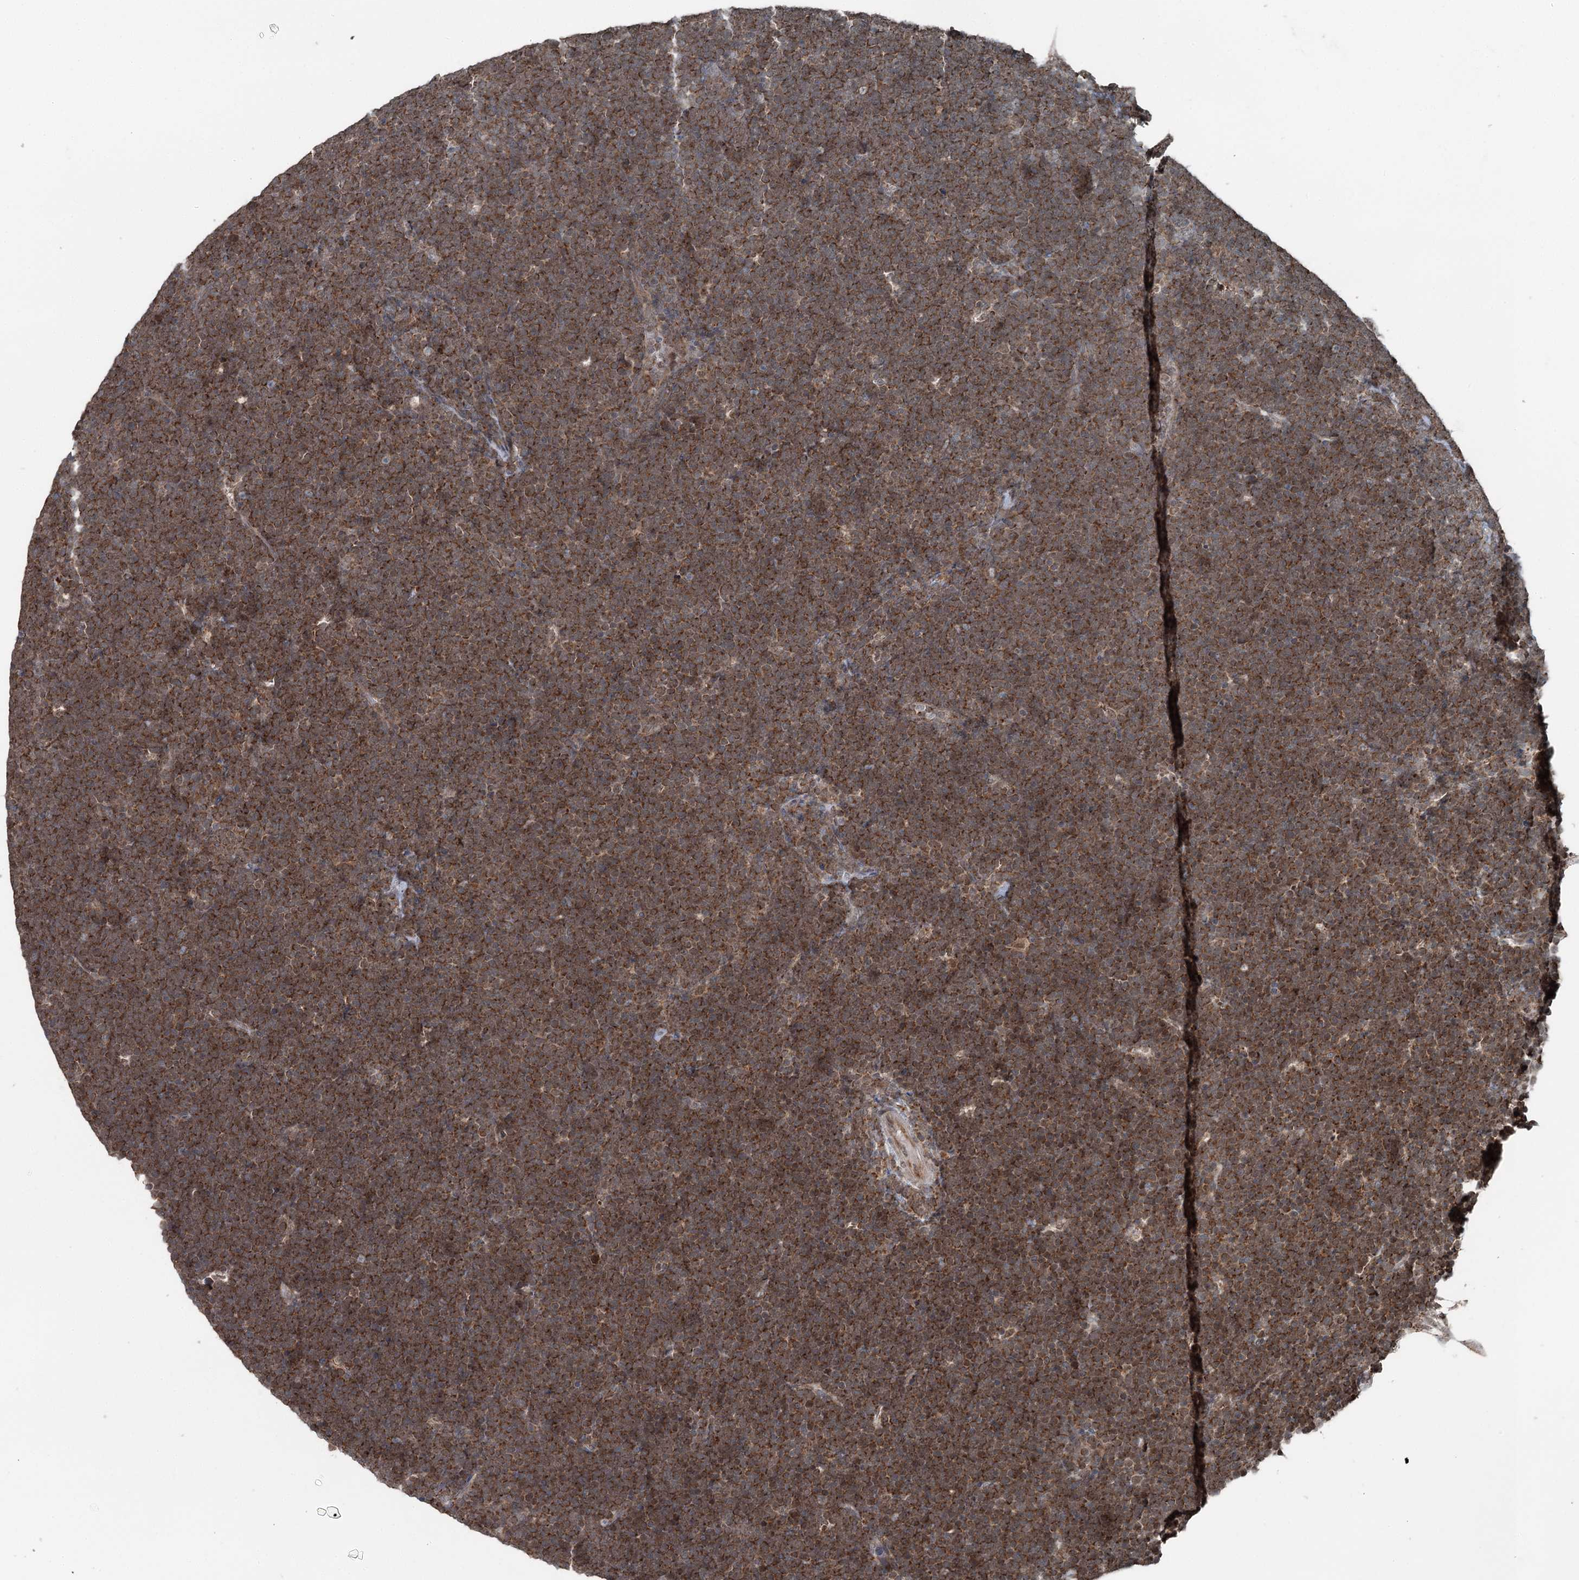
{"staining": {"intensity": "strong", "quantity": ">75%", "location": "cytoplasmic/membranous"}, "tissue": "lymphoma", "cell_type": "Tumor cells", "image_type": "cancer", "snomed": [{"axis": "morphology", "description": "Malignant lymphoma, non-Hodgkin's type, High grade"}, {"axis": "topography", "description": "Lymph node"}], "caption": "The image demonstrates a brown stain indicating the presence of a protein in the cytoplasmic/membranous of tumor cells in lymphoma.", "gene": "WAPL", "patient": {"sex": "male", "age": 13}}